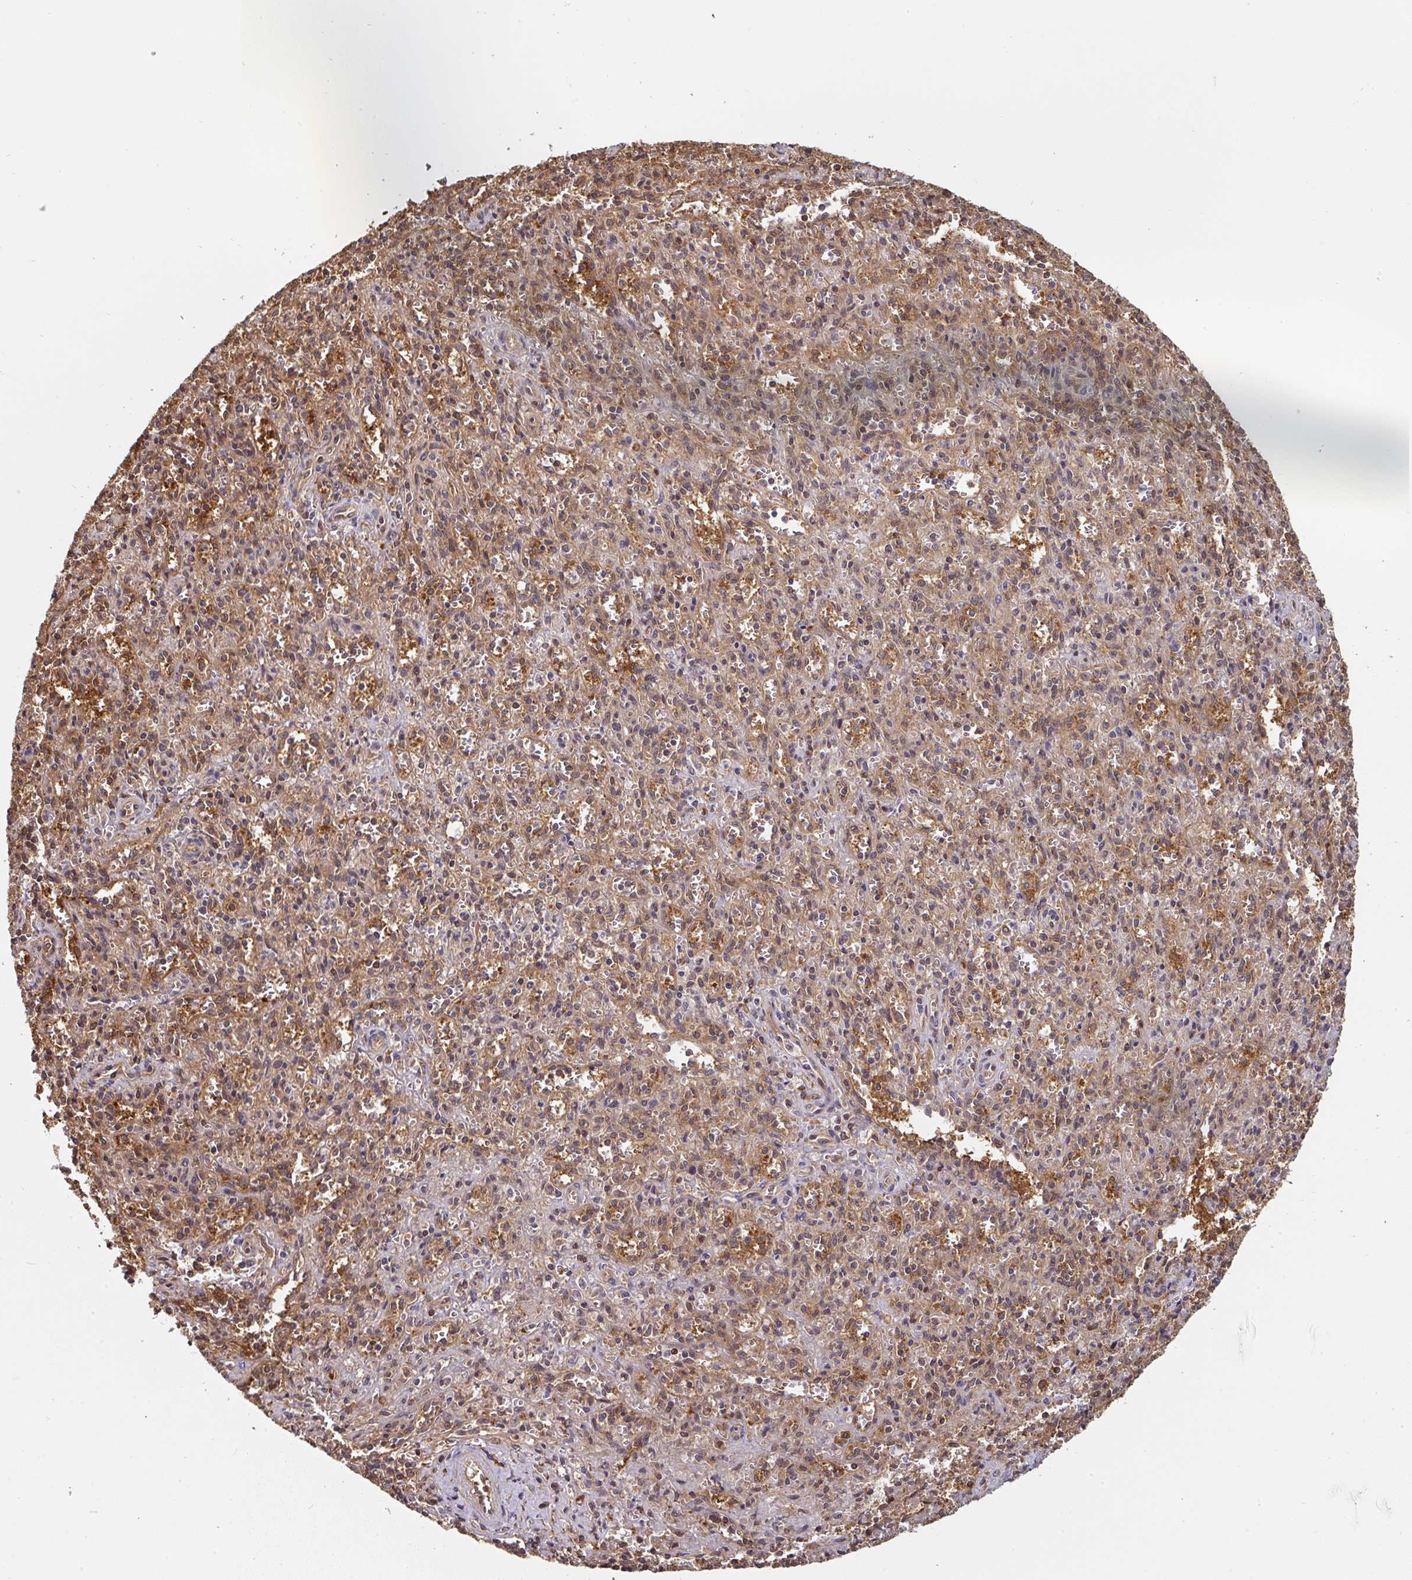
{"staining": {"intensity": "weak", "quantity": "<25%", "location": "cytoplasmic/membranous"}, "tissue": "spleen", "cell_type": "Cells in red pulp", "image_type": "normal", "snomed": [{"axis": "morphology", "description": "Normal tissue, NOS"}, {"axis": "topography", "description": "Spleen"}], "caption": "A high-resolution image shows immunohistochemistry staining of normal spleen, which demonstrates no significant expression in cells in red pulp. (DAB (3,3'-diaminobenzidine) immunohistochemistry (IHC) visualized using brightfield microscopy, high magnification).", "gene": "ST13", "patient": {"sex": "female", "age": 26}}